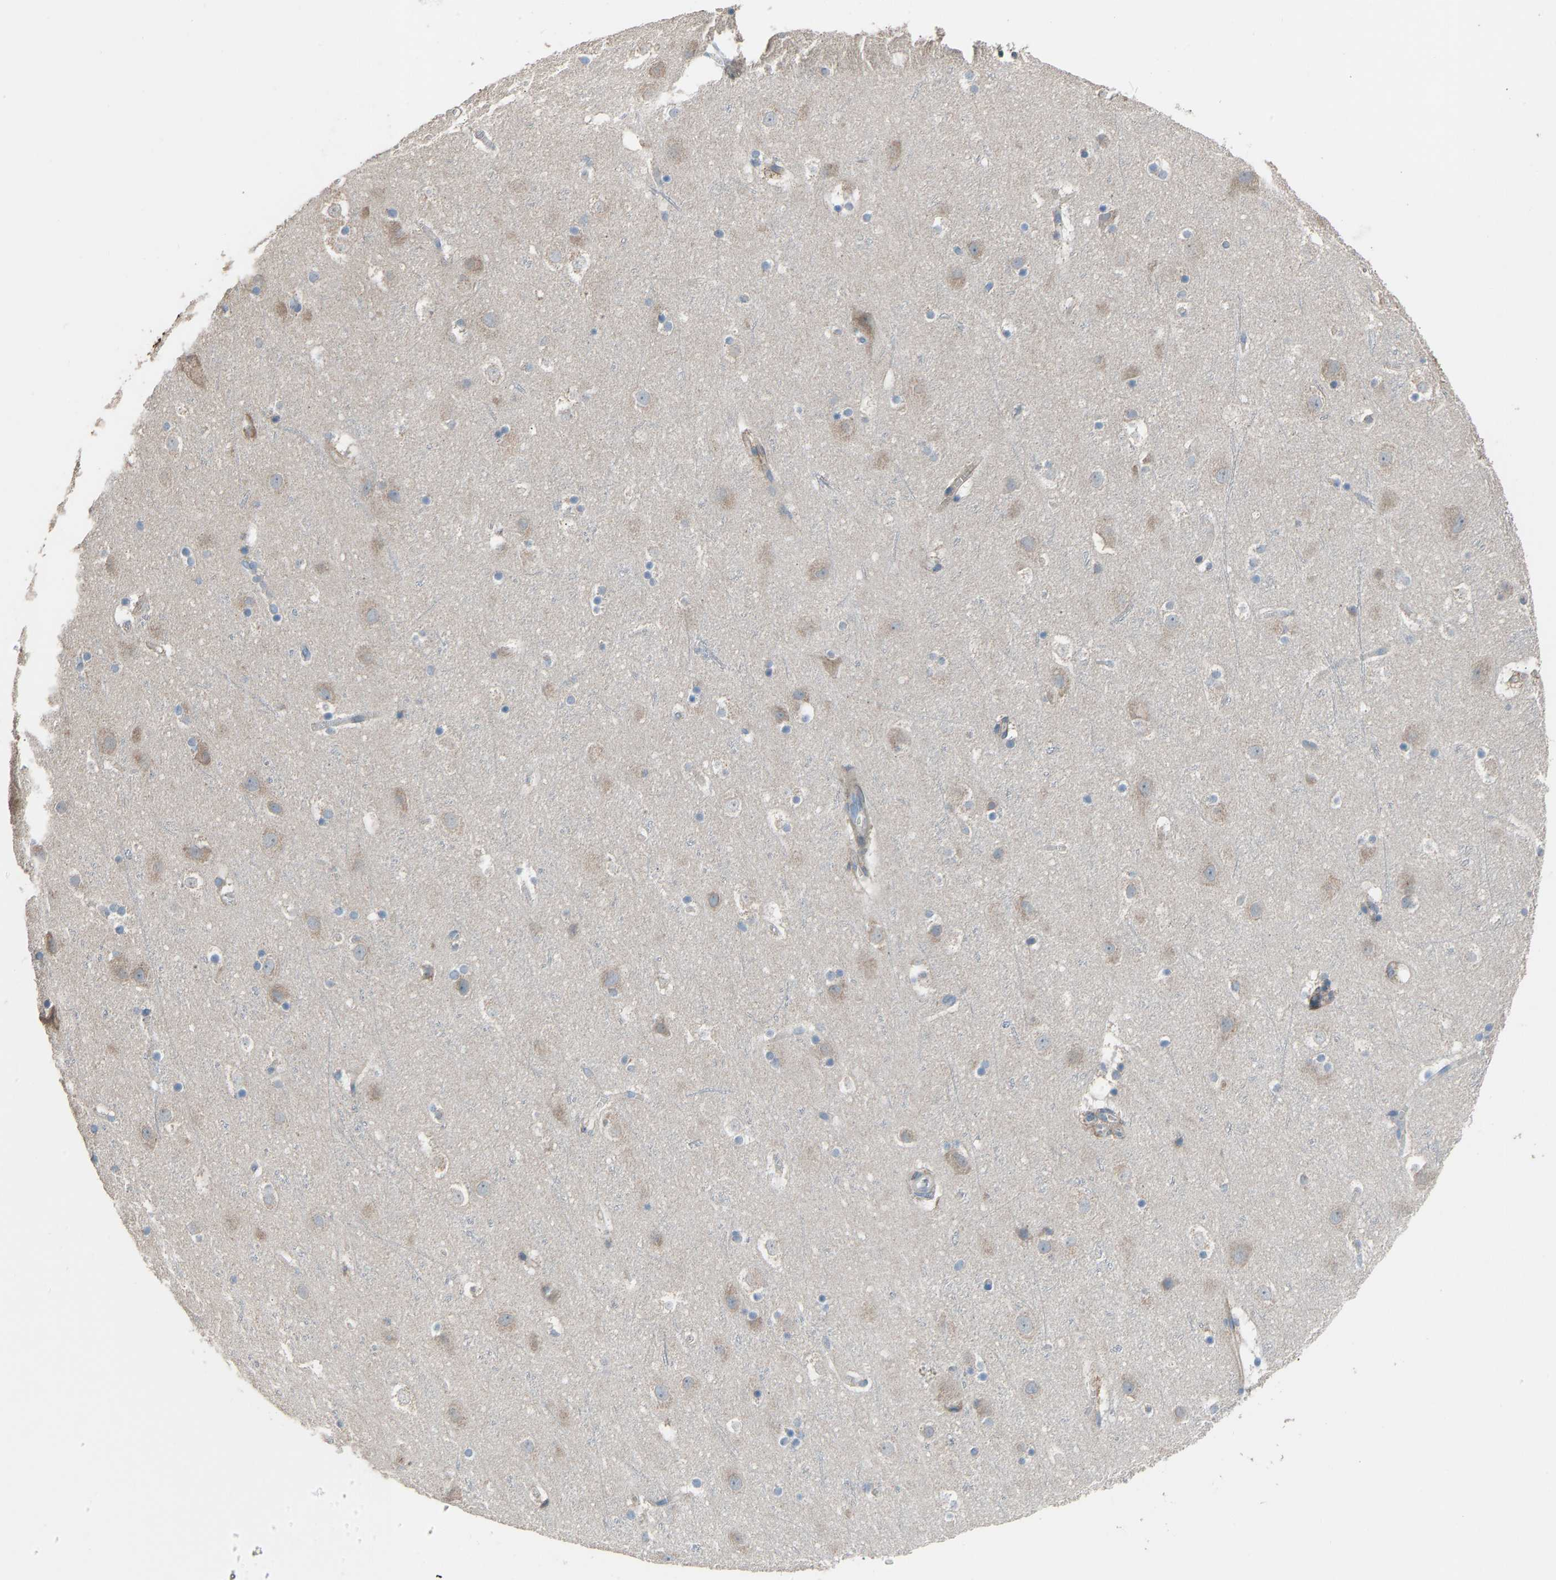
{"staining": {"intensity": "weak", "quantity": "25%-75%", "location": "cytoplasmic/membranous"}, "tissue": "cerebral cortex", "cell_type": "Endothelial cells", "image_type": "normal", "snomed": [{"axis": "morphology", "description": "Normal tissue, NOS"}, {"axis": "topography", "description": "Cerebral cortex"}], "caption": "IHC histopathology image of normal cerebral cortex stained for a protein (brown), which demonstrates low levels of weak cytoplasmic/membranous staining in about 25%-75% of endothelial cells.", "gene": "TGFBR3", "patient": {"sex": "male", "age": 45}}